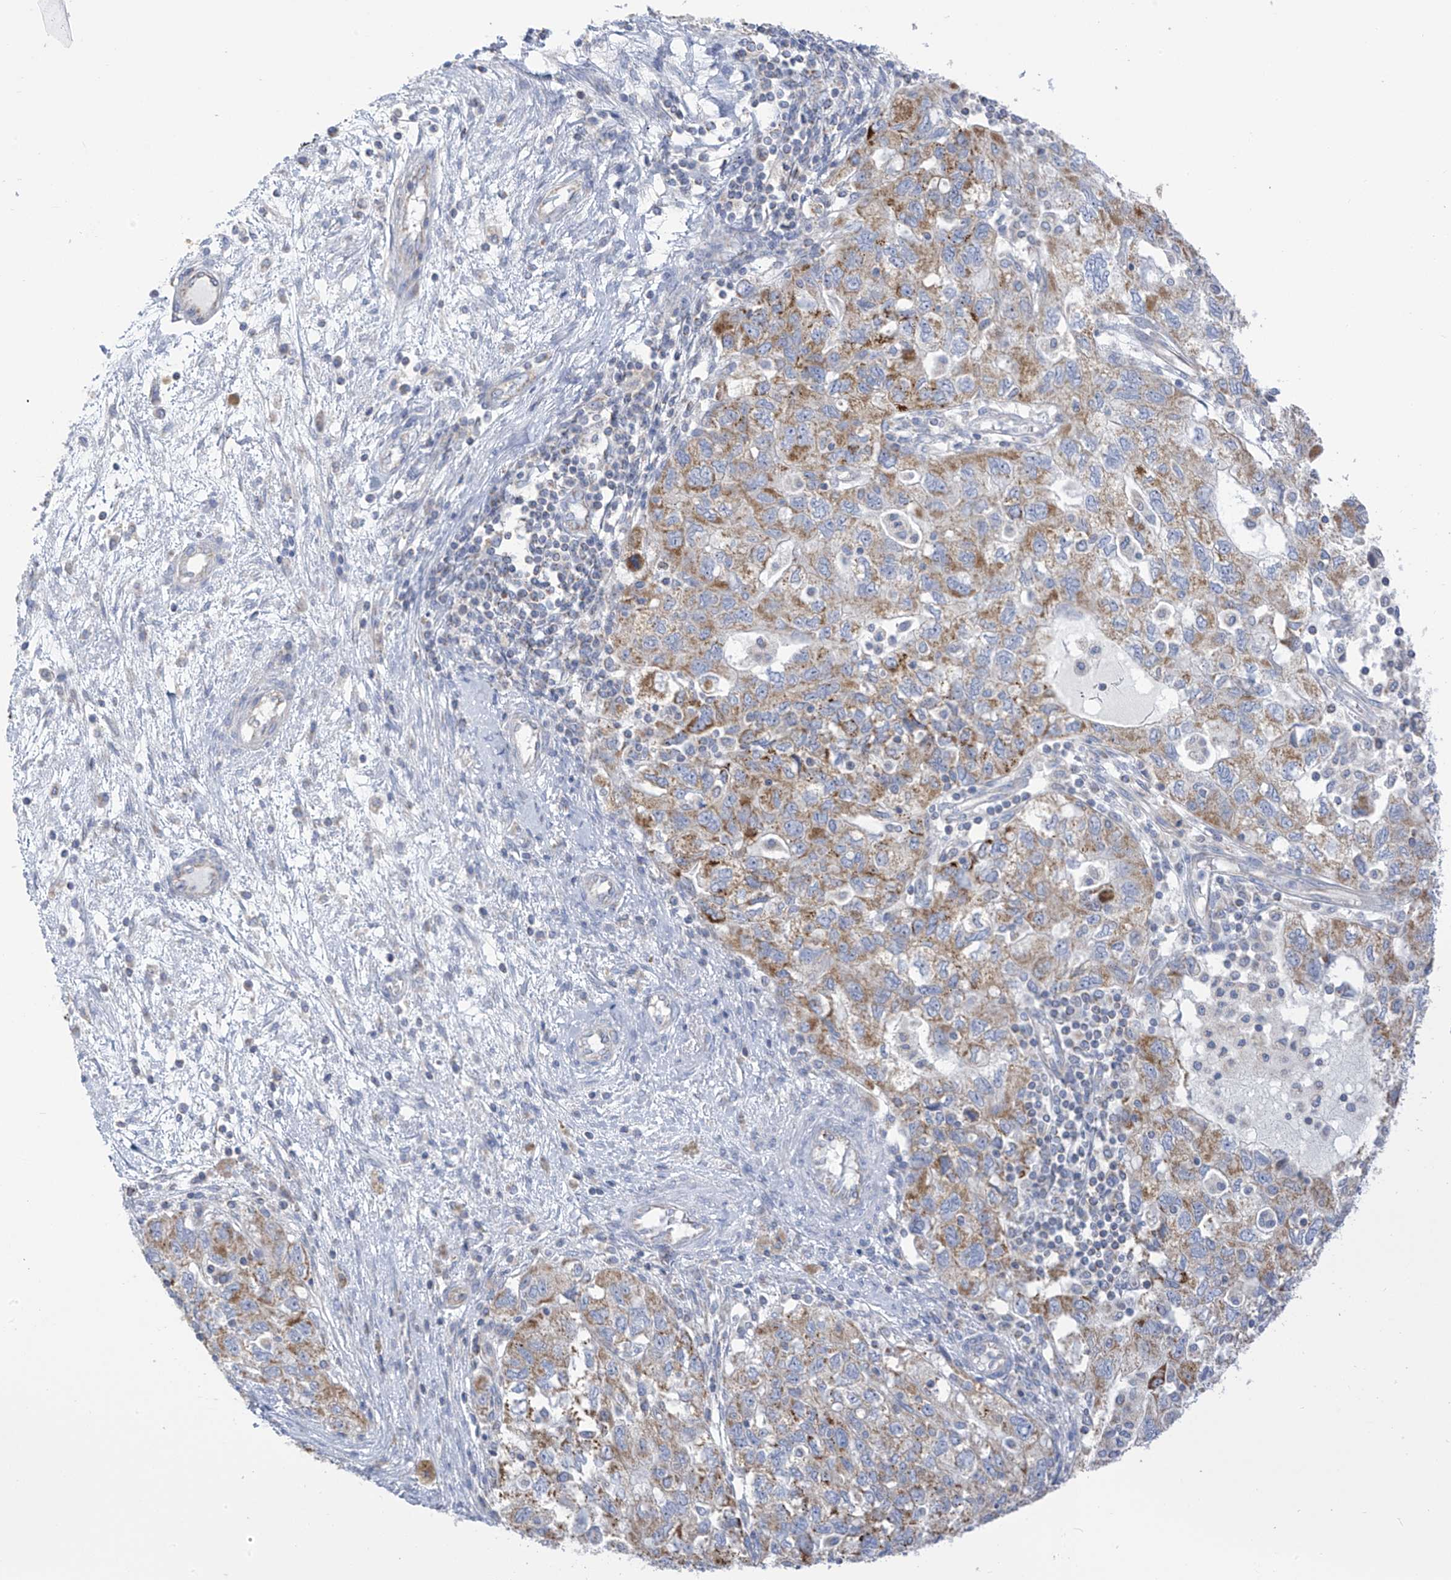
{"staining": {"intensity": "moderate", "quantity": ">75%", "location": "cytoplasmic/membranous"}, "tissue": "ovarian cancer", "cell_type": "Tumor cells", "image_type": "cancer", "snomed": [{"axis": "morphology", "description": "Carcinoma, NOS"}, {"axis": "morphology", "description": "Cystadenocarcinoma, serous, NOS"}, {"axis": "topography", "description": "Ovary"}], "caption": "This micrograph exhibits ovarian cancer (carcinoma) stained with immunohistochemistry (IHC) to label a protein in brown. The cytoplasmic/membranous of tumor cells show moderate positivity for the protein. Nuclei are counter-stained blue.", "gene": "PNPT1", "patient": {"sex": "female", "age": 69}}